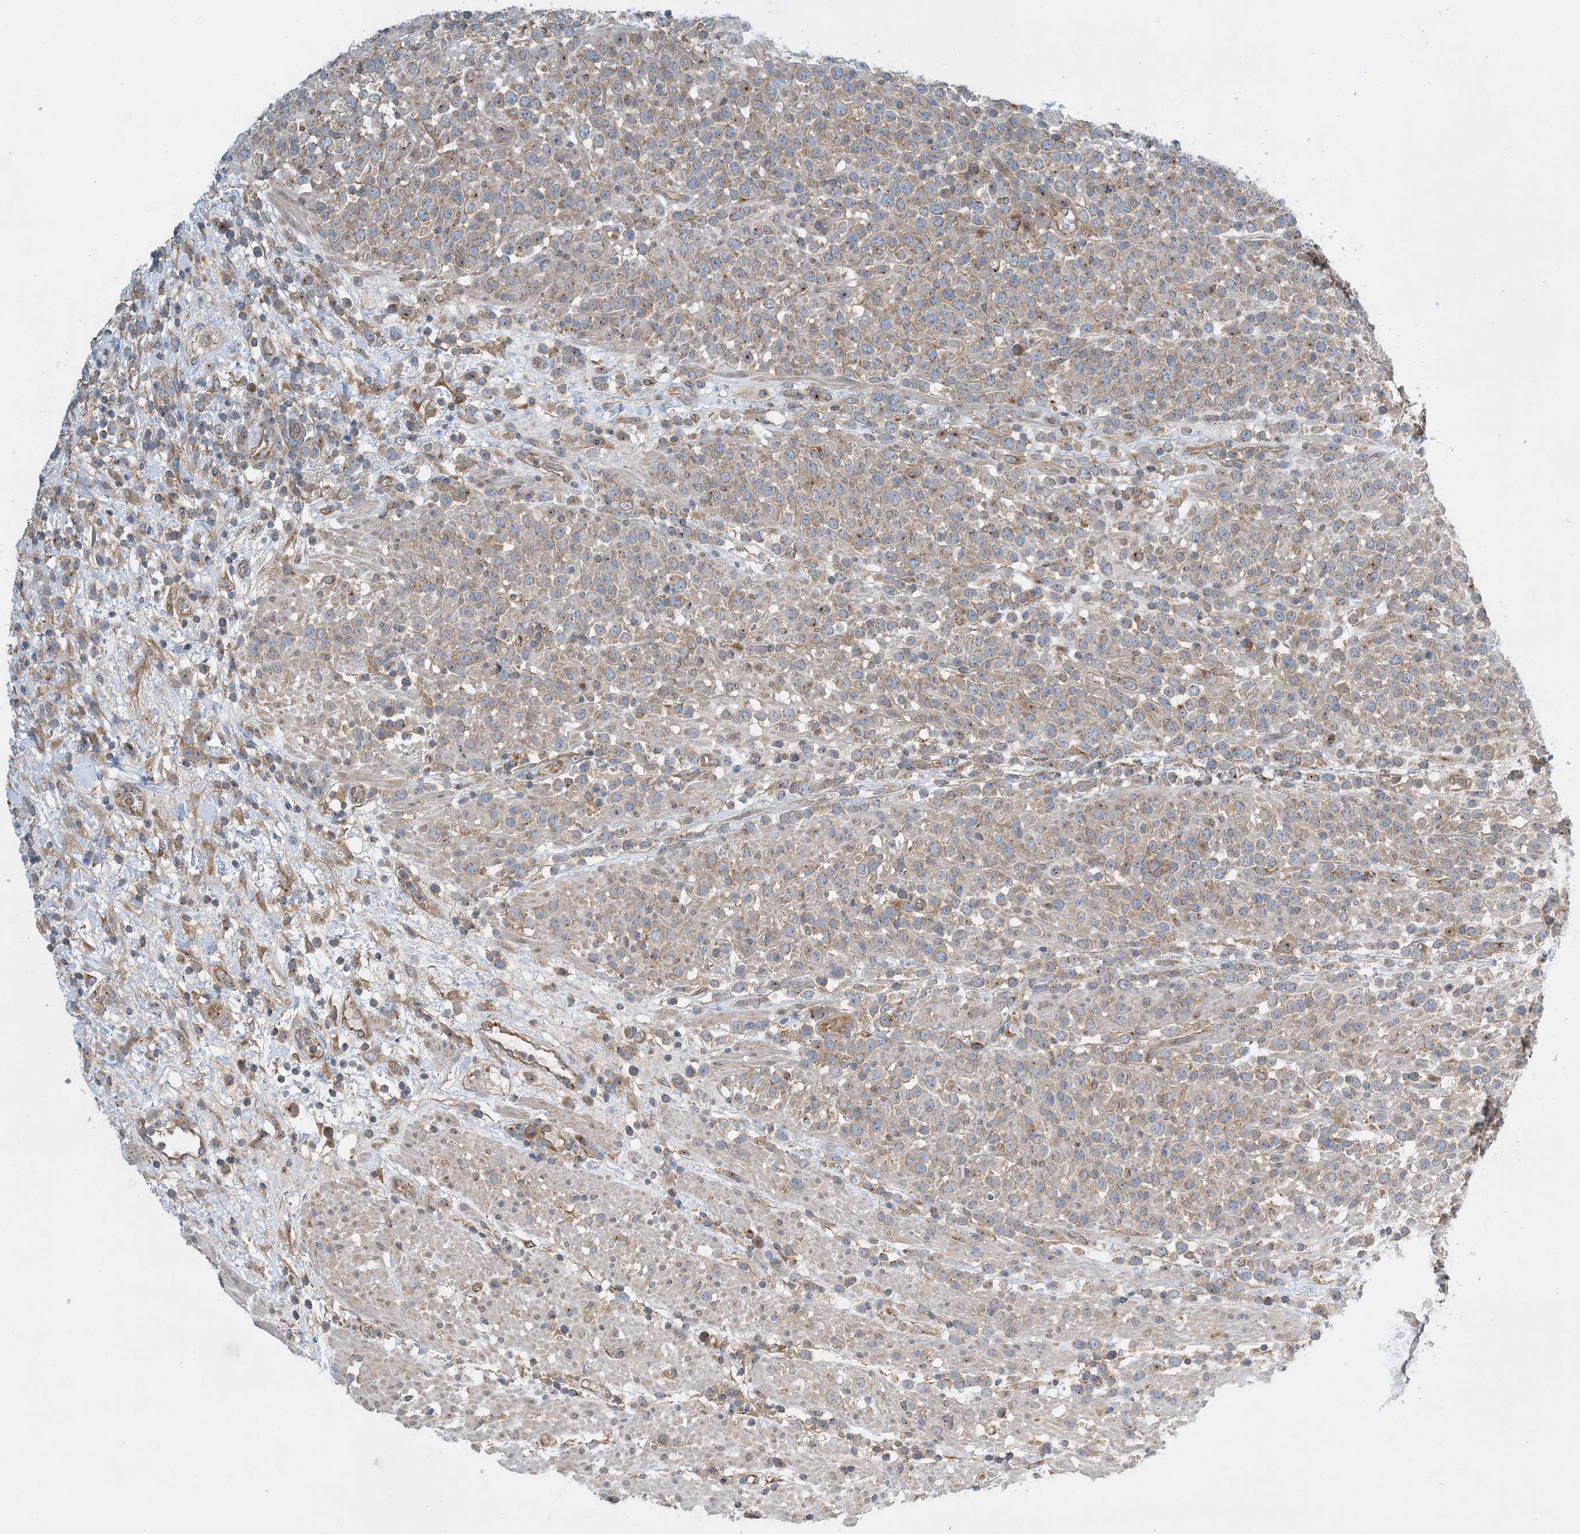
{"staining": {"intensity": "weak", "quantity": ">75%", "location": "cytoplasmic/membranous"}, "tissue": "lymphoma", "cell_type": "Tumor cells", "image_type": "cancer", "snomed": [{"axis": "morphology", "description": "Malignant lymphoma, non-Hodgkin's type, High grade"}, {"axis": "topography", "description": "Colon"}], "caption": "Human malignant lymphoma, non-Hodgkin's type (high-grade) stained with a protein marker reveals weak staining in tumor cells.", "gene": "SIDT1", "patient": {"sex": "female", "age": 53}}